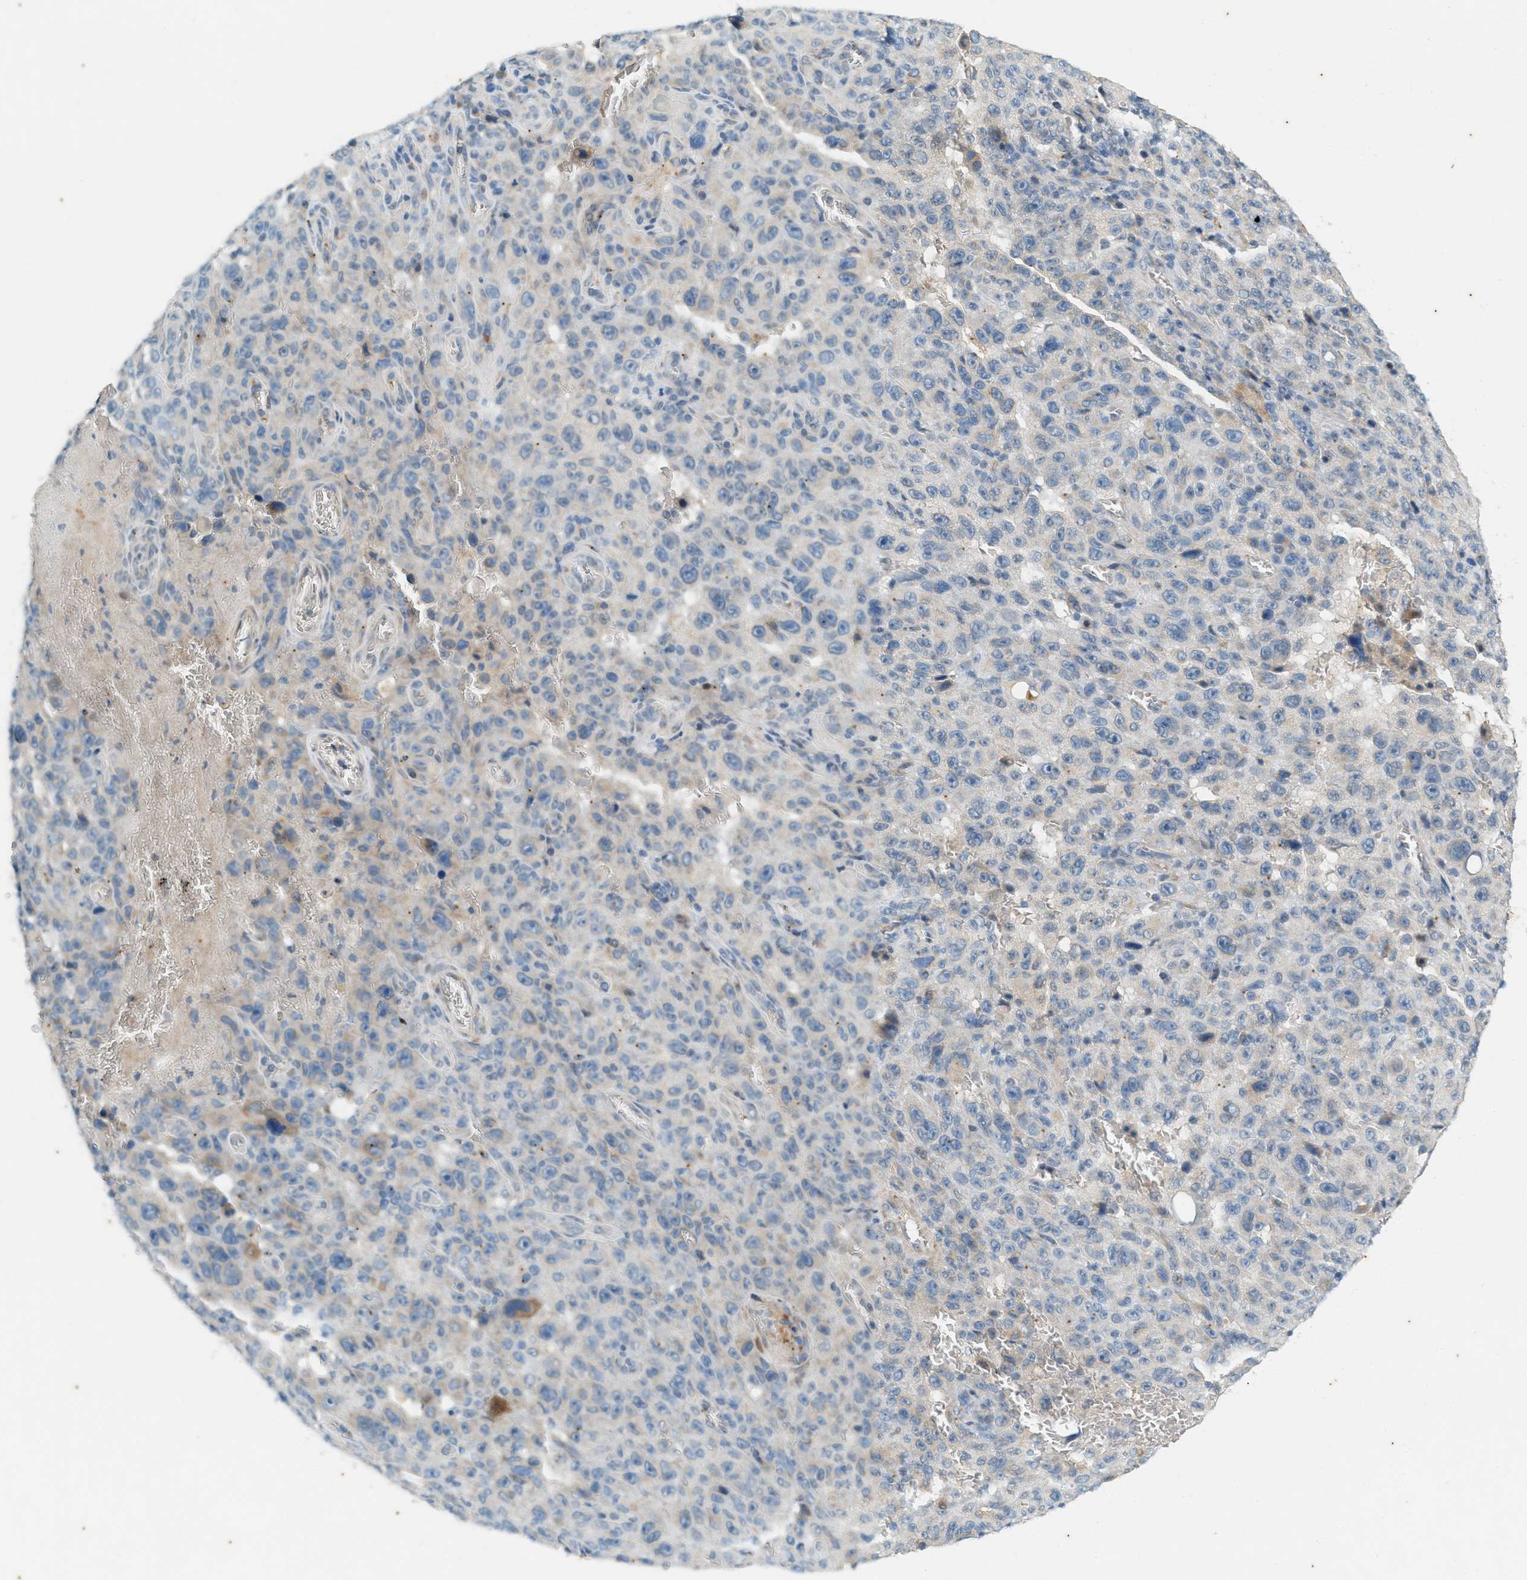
{"staining": {"intensity": "negative", "quantity": "none", "location": "none"}, "tissue": "melanoma", "cell_type": "Tumor cells", "image_type": "cancer", "snomed": [{"axis": "morphology", "description": "Malignant melanoma, NOS"}, {"axis": "topography", "description": "Skin"}], "caption": "High power microscopy micrograph of an immunohistochemistry (IHC) micrograph of malignant melanoma, revealing no significant expression in tumor cells.", "gene": "CHPF2", "patient": {"sex": "female", "age": 82}}